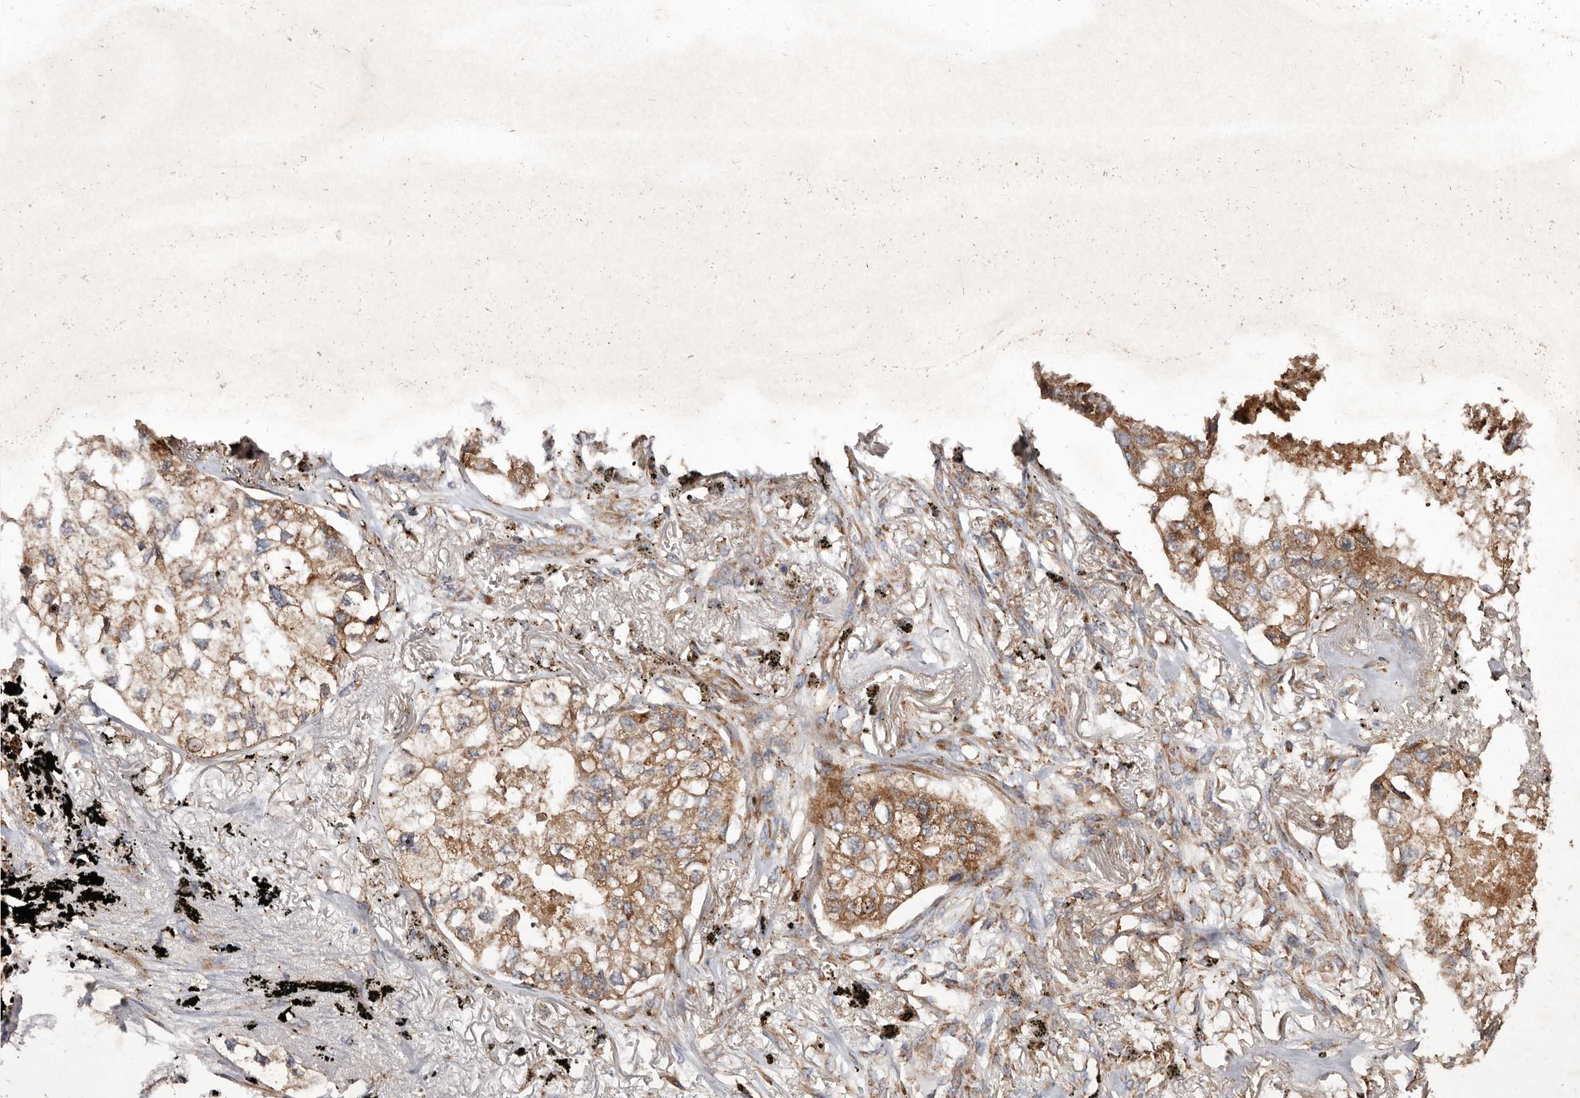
{"staining": {"intensity": "moderate", "quantity": ">75%", "location": "cytoplasmic/membranous"}, "tissue": "lung cancer", "cell_type": "Tumor cells", "image_type": "cancer", "snomed": [{"axis": "morphology", "description": "Adenocarcinoma, NOS"}, {"axis": "topography", "description": "Lung"}], "caption": "Brown immunohistochemical staining in adenocarcinoma (lung) exhibits moderate cytoplasmic/membranous staining in approximately >75% of tumor cells.", "gene": "STEAP2", "patient": {"sex": "male", "age": 65}}